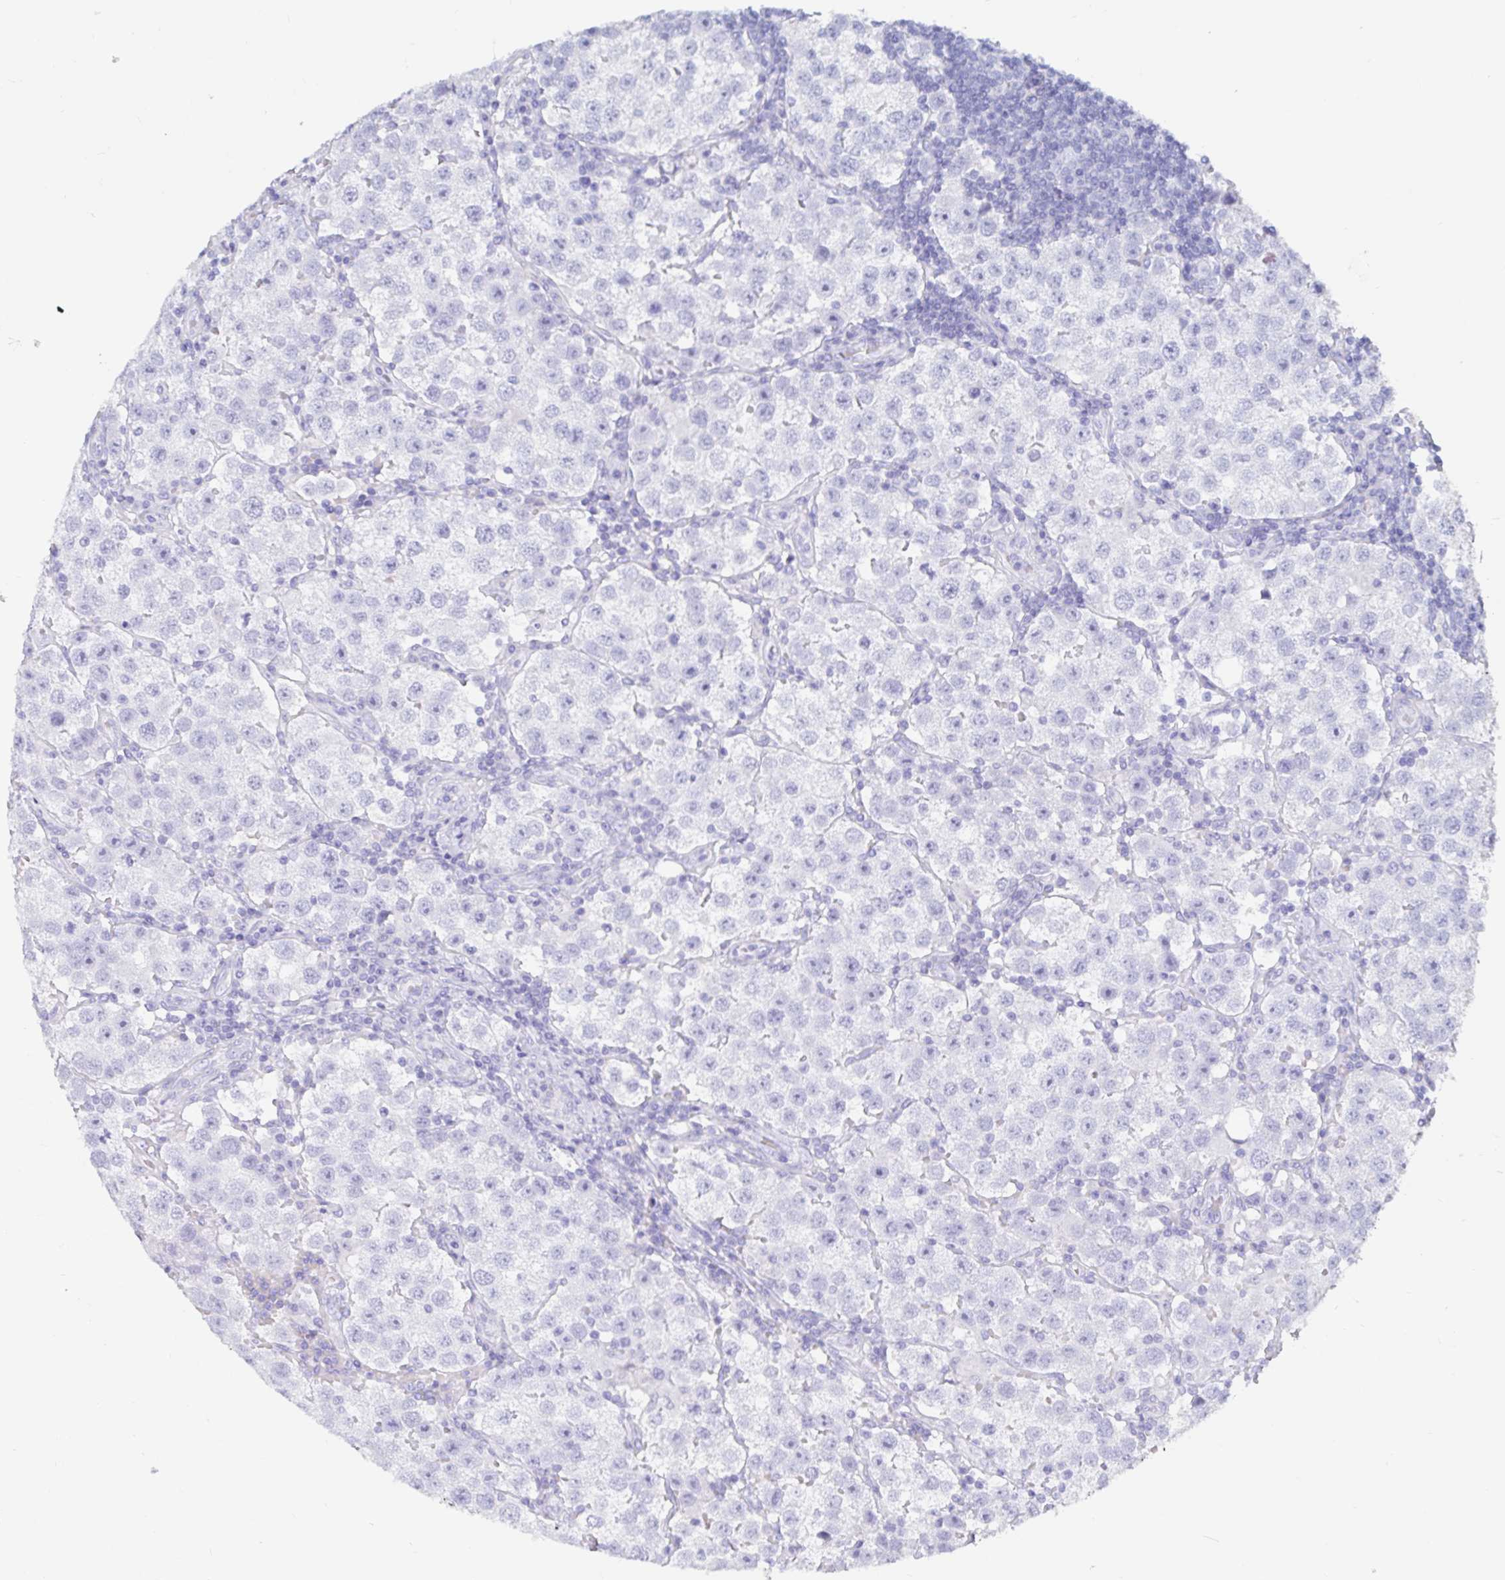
{"staining": {"intensity": "negative", "quantity": "none", "location": "none"}, "tissue": "testis cancer", "cell_type": "Tumor cells", "image_type": "cancer", "snomed": [{"axis": "morphology", "description": "Seminoma, NOS"}, {"axis": "topography", "description": "Testis"}], "caption": "Tumor cells show no significant protein positivity in testis cancer (seminoma).", "gene": "ZPBP2", "patient": {"sex": "male", "age": 37}}